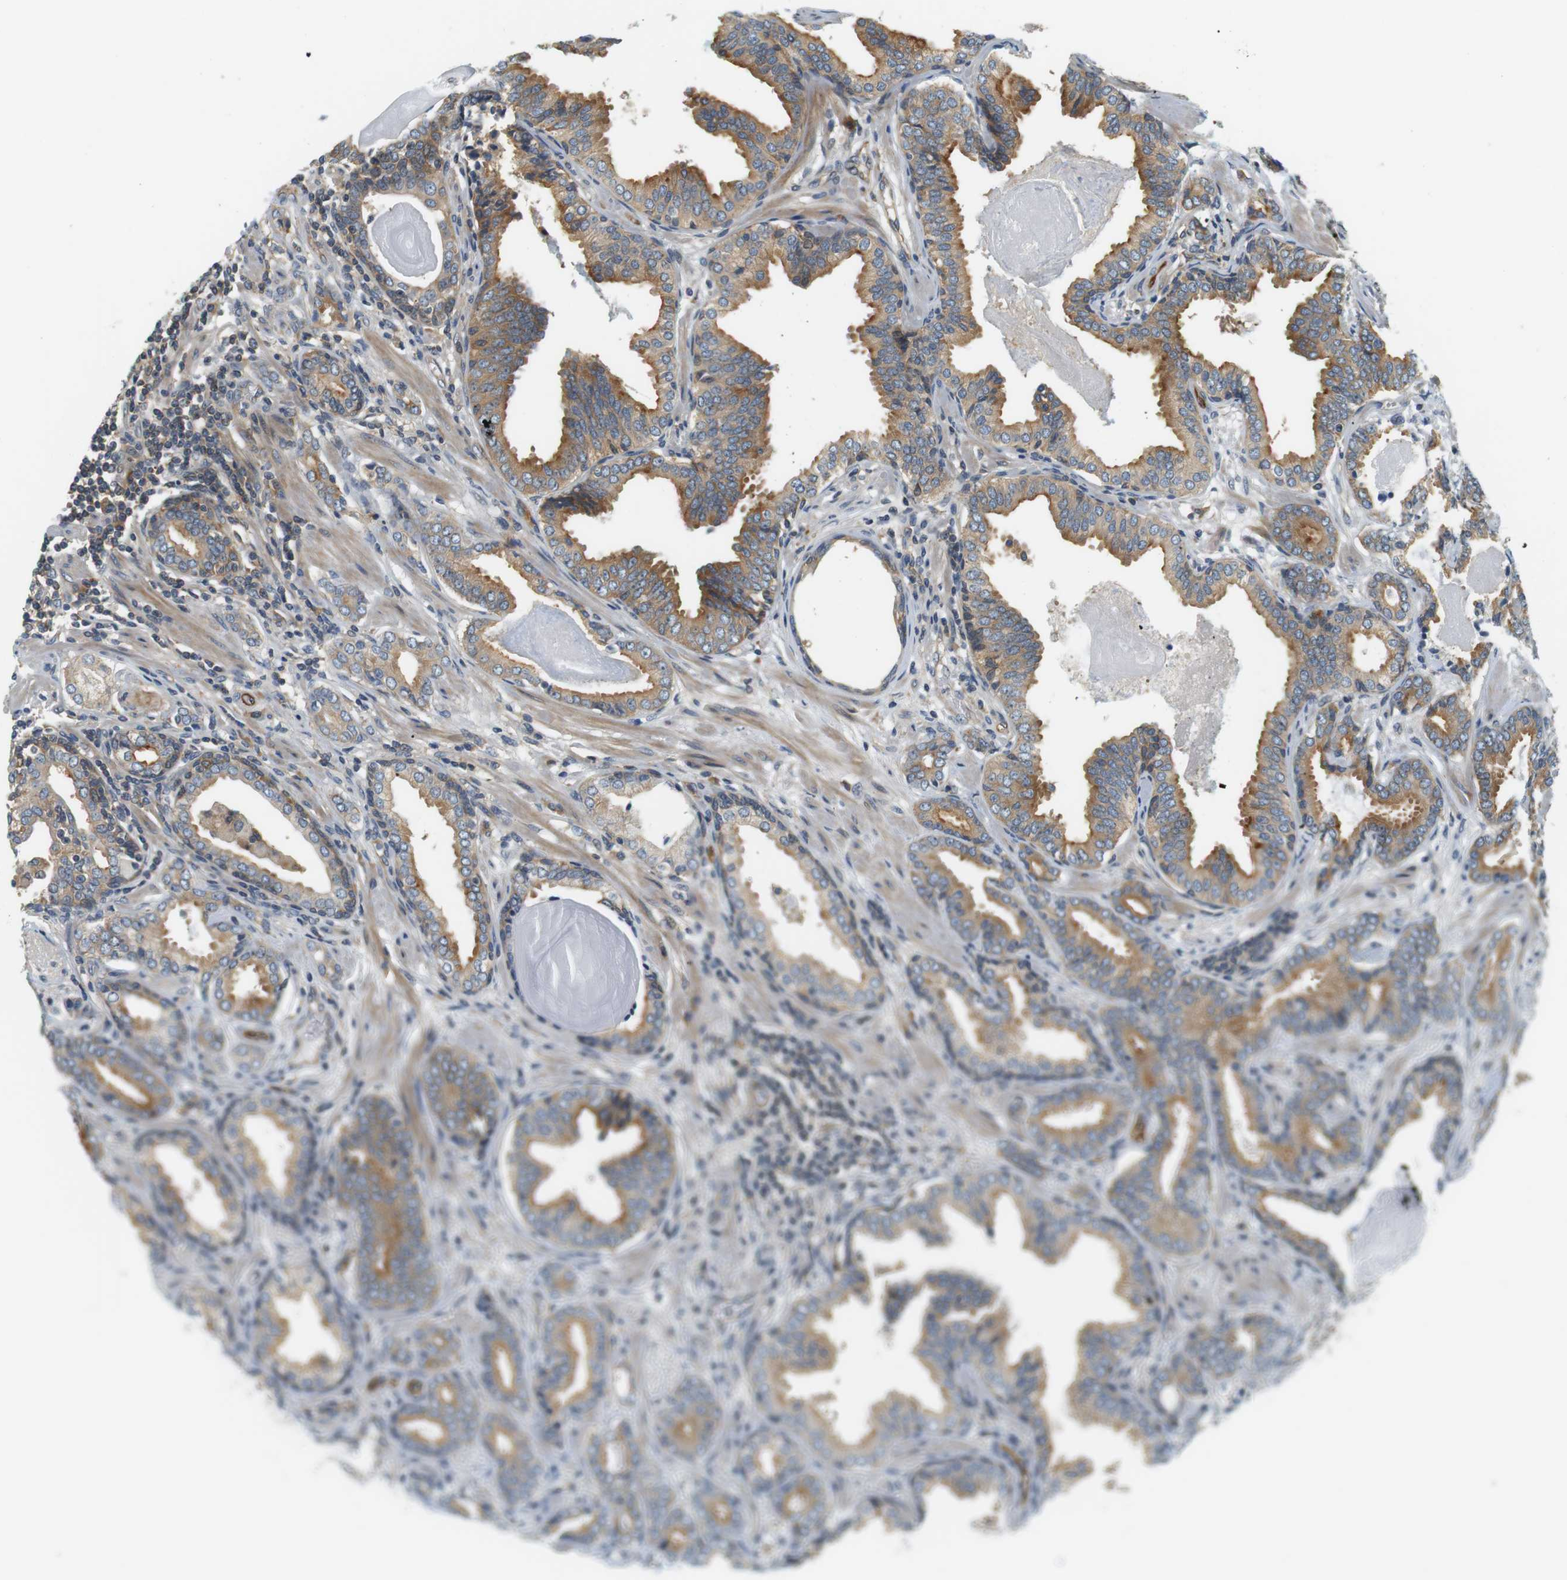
{"staining": {"intensity": "moderate", "quantity": ">75%", "location": "cytoplasmic/membranous"}, "tissue": "prostate cancer", "cell_type": "Tumor cells", "image_type": "cancer", "snomed": [{"axis": "morphology", "description": "Adenocarcinoma, Low grade"}, {"axis": "topography", "description": "Prostate"}], "caption": "Brown immunohistochemical staining in prostate cancer exhibits moderate cytoplasmic/membranous expression in approximately >75% of tumor cells.", "gene": "SH3GLB1", "patient": {"sex": "male", "age": 53}}